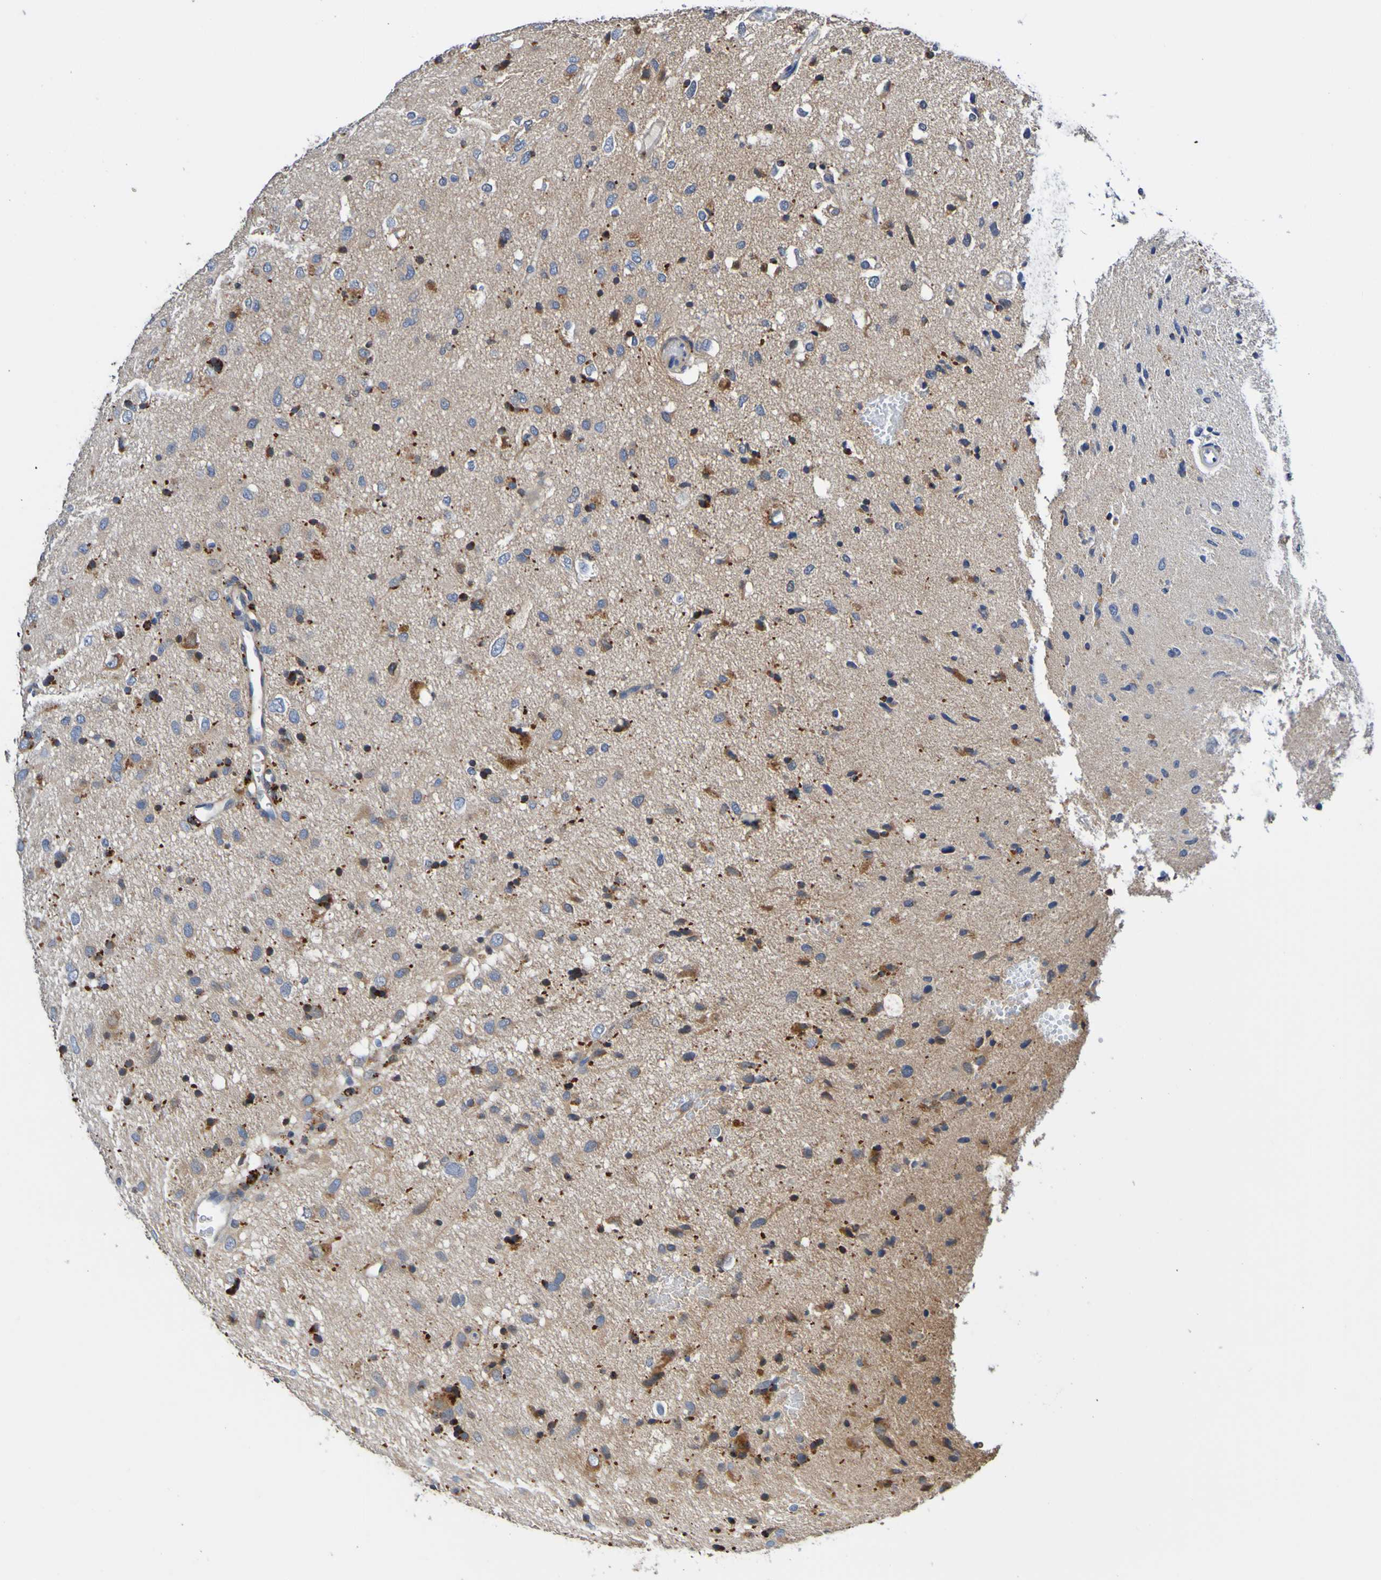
{"staining": {"intensity": "moderate", "quantity": "<25%", "location": "cytoplasmic/membranous"}, "tissue": "glioma", "cell_type": "Tumor cells", "image_type": "cancer", "snomed": [{"axis": "morphology", "description": "Glioma, malignant, Low grade"}, {"axis": "topography", "description": "Brain"}], "caption": "Tumor cells exhibit low levels of moderate cytoplasmic/membranous expression in approximately <25% of cells in human malignant glioma (low-grade).", "gene": "METAP2", "patient": {"sex": "male", "age": 77}}